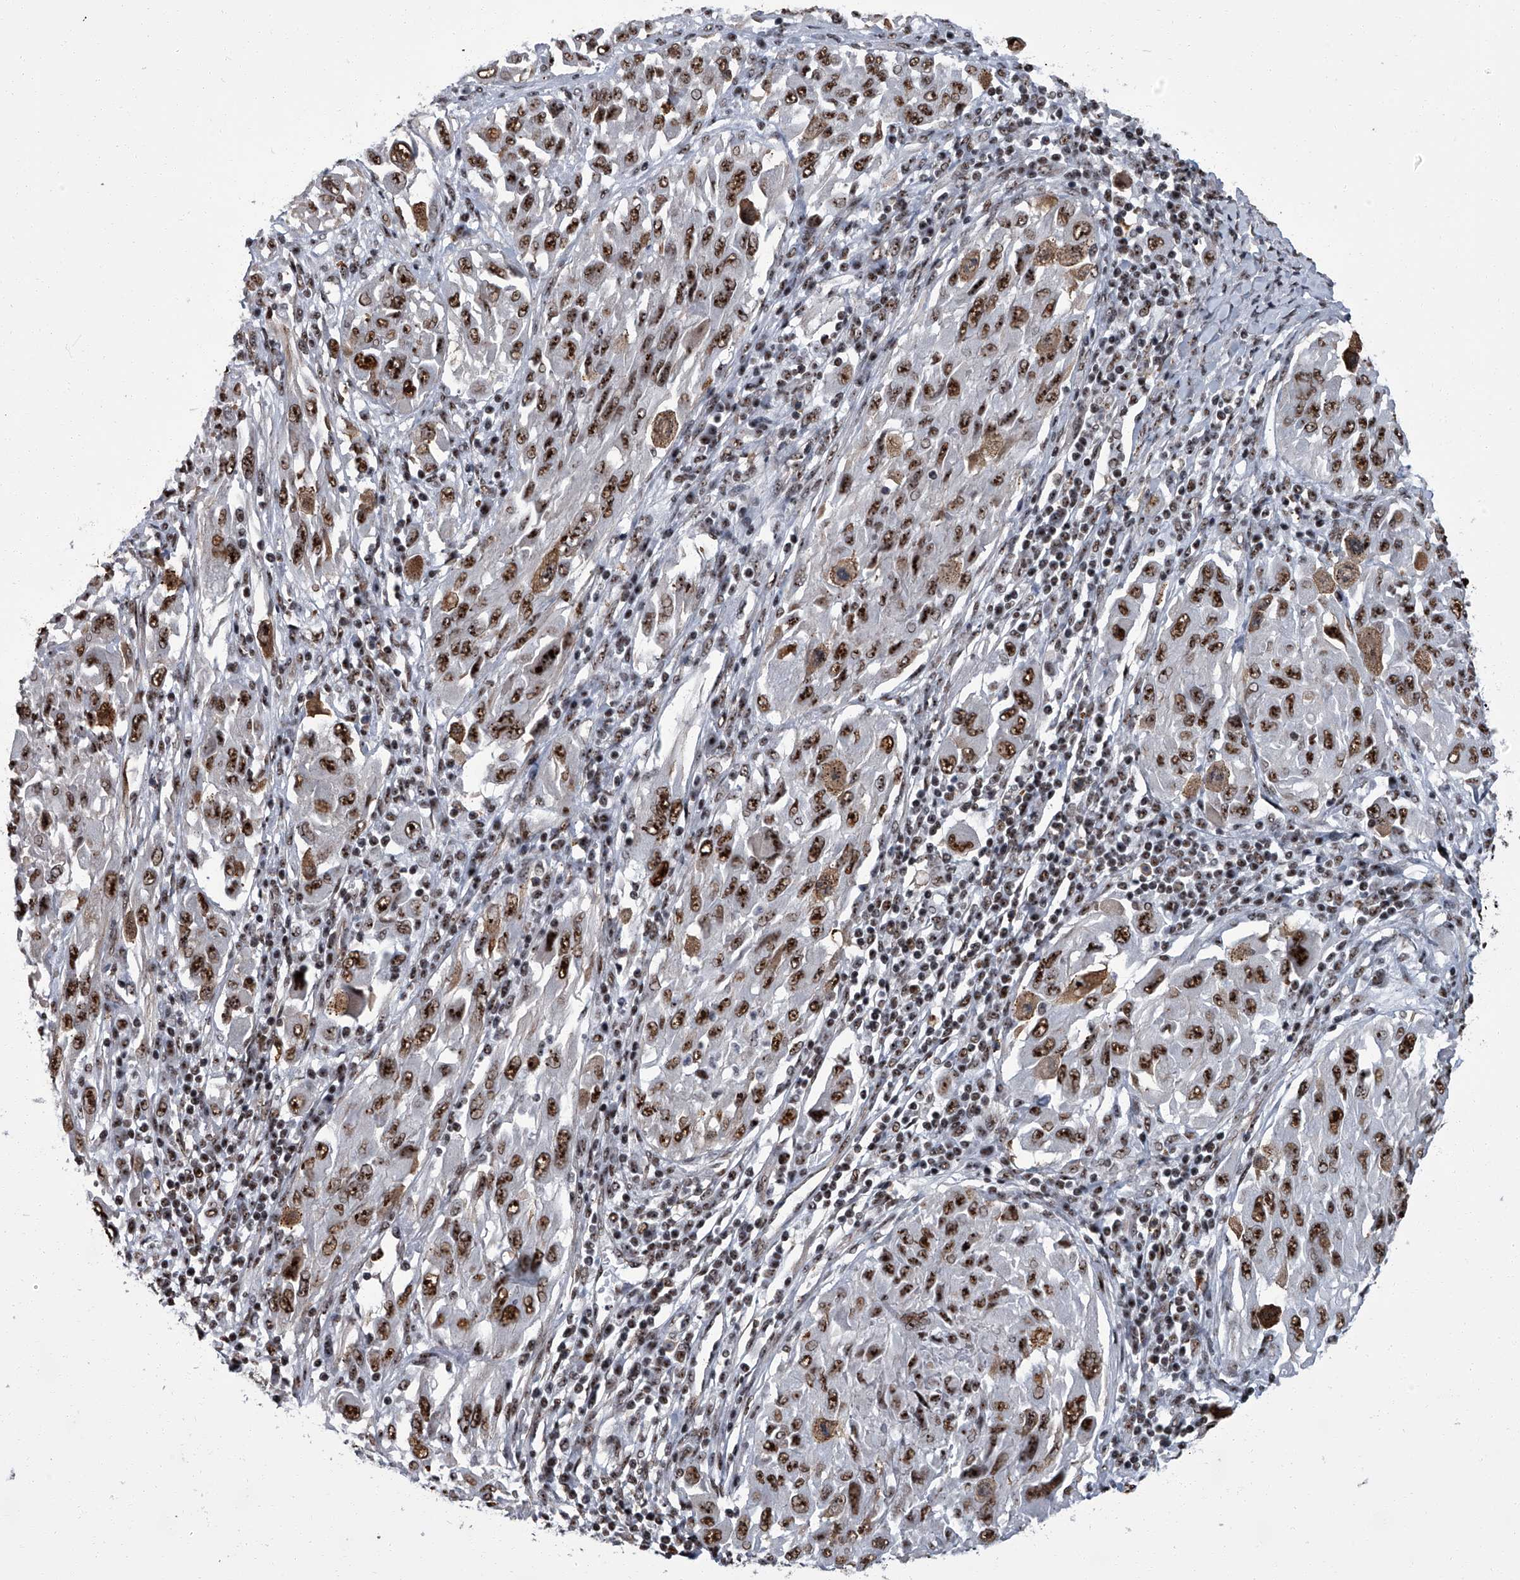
{"staining": {"intensity": "strong", "quantity": ">75%", "location": "cytoplasmic/membranous,nuclear"}, "tissue": "melanoma", "cell_type": "Tumor cells", "image_type": "cancer", "snomed": [{"axis": "morphology", "description": "Malignant melanoma, NOS"}, {"axis": "topography", "description": "Skin"}], "caption": "Strong cytoplasmic/membranous and nuclear protein positivity is appreciated in approximately >75% of tumor cells in melanoma.", "gene": "ZNF518B", "patient": {"sex": "female", "age": 91}}